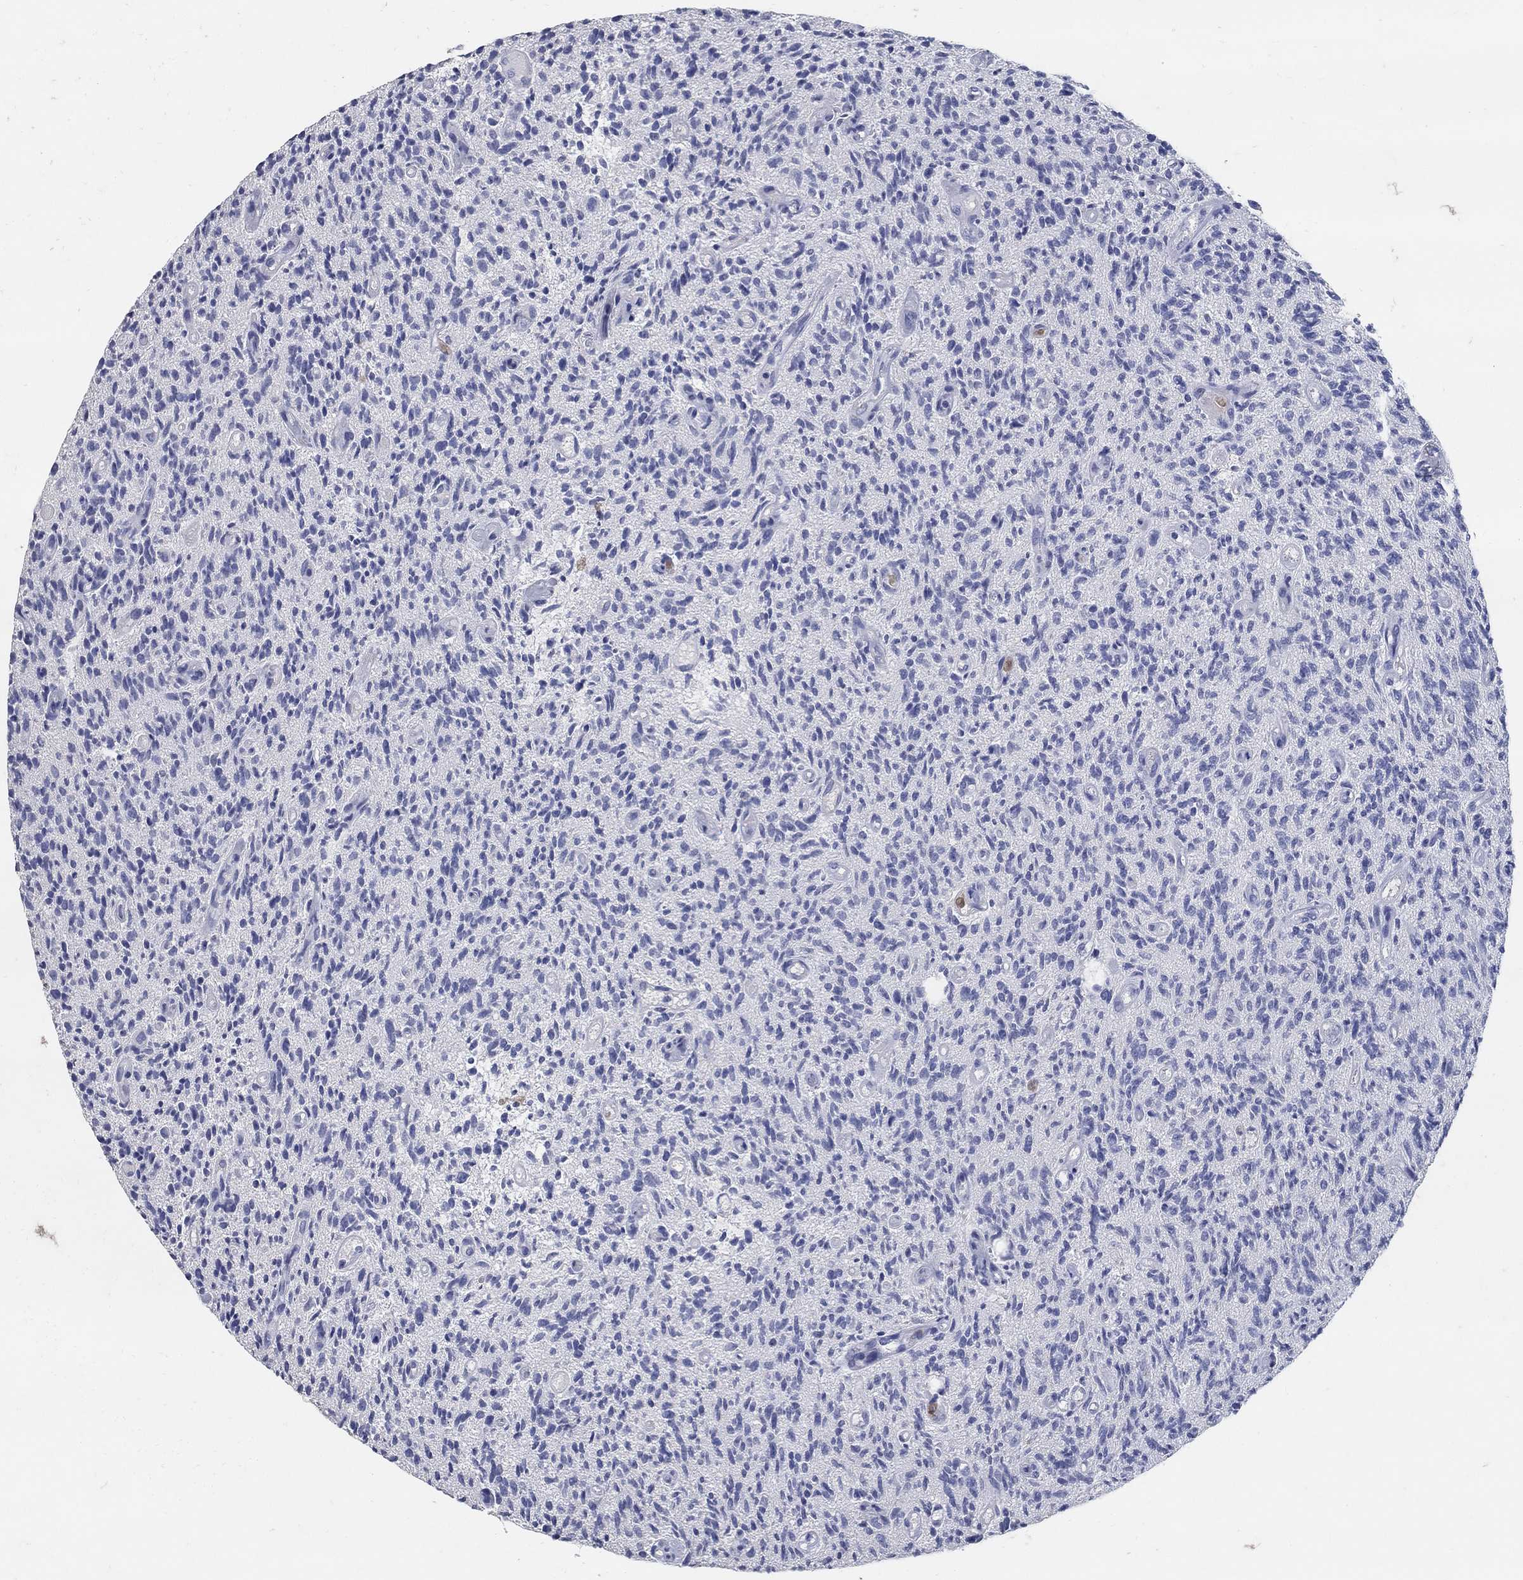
{"staining": {"intensity": "negative", "quantity": "none", "location": "none"}, "tissue": "glioma", "cell_type": "Tumor cells", "image_type": "cancer", "snomed": [{"axis": "morphology", "description": "Glioma, malignant, High grade"}, {"axis": "topography", "description": "Brain"}], "caption": "Tumor cells are negative for brown protein staining in glioma. The staining was performed using DAB to visualize the protein expression in brown, while the nuclei were stained in blue with hematoxylin (Magnification: 20x).", "gene": "HMX2", "patient": {"sex": "male", "age": 64}}